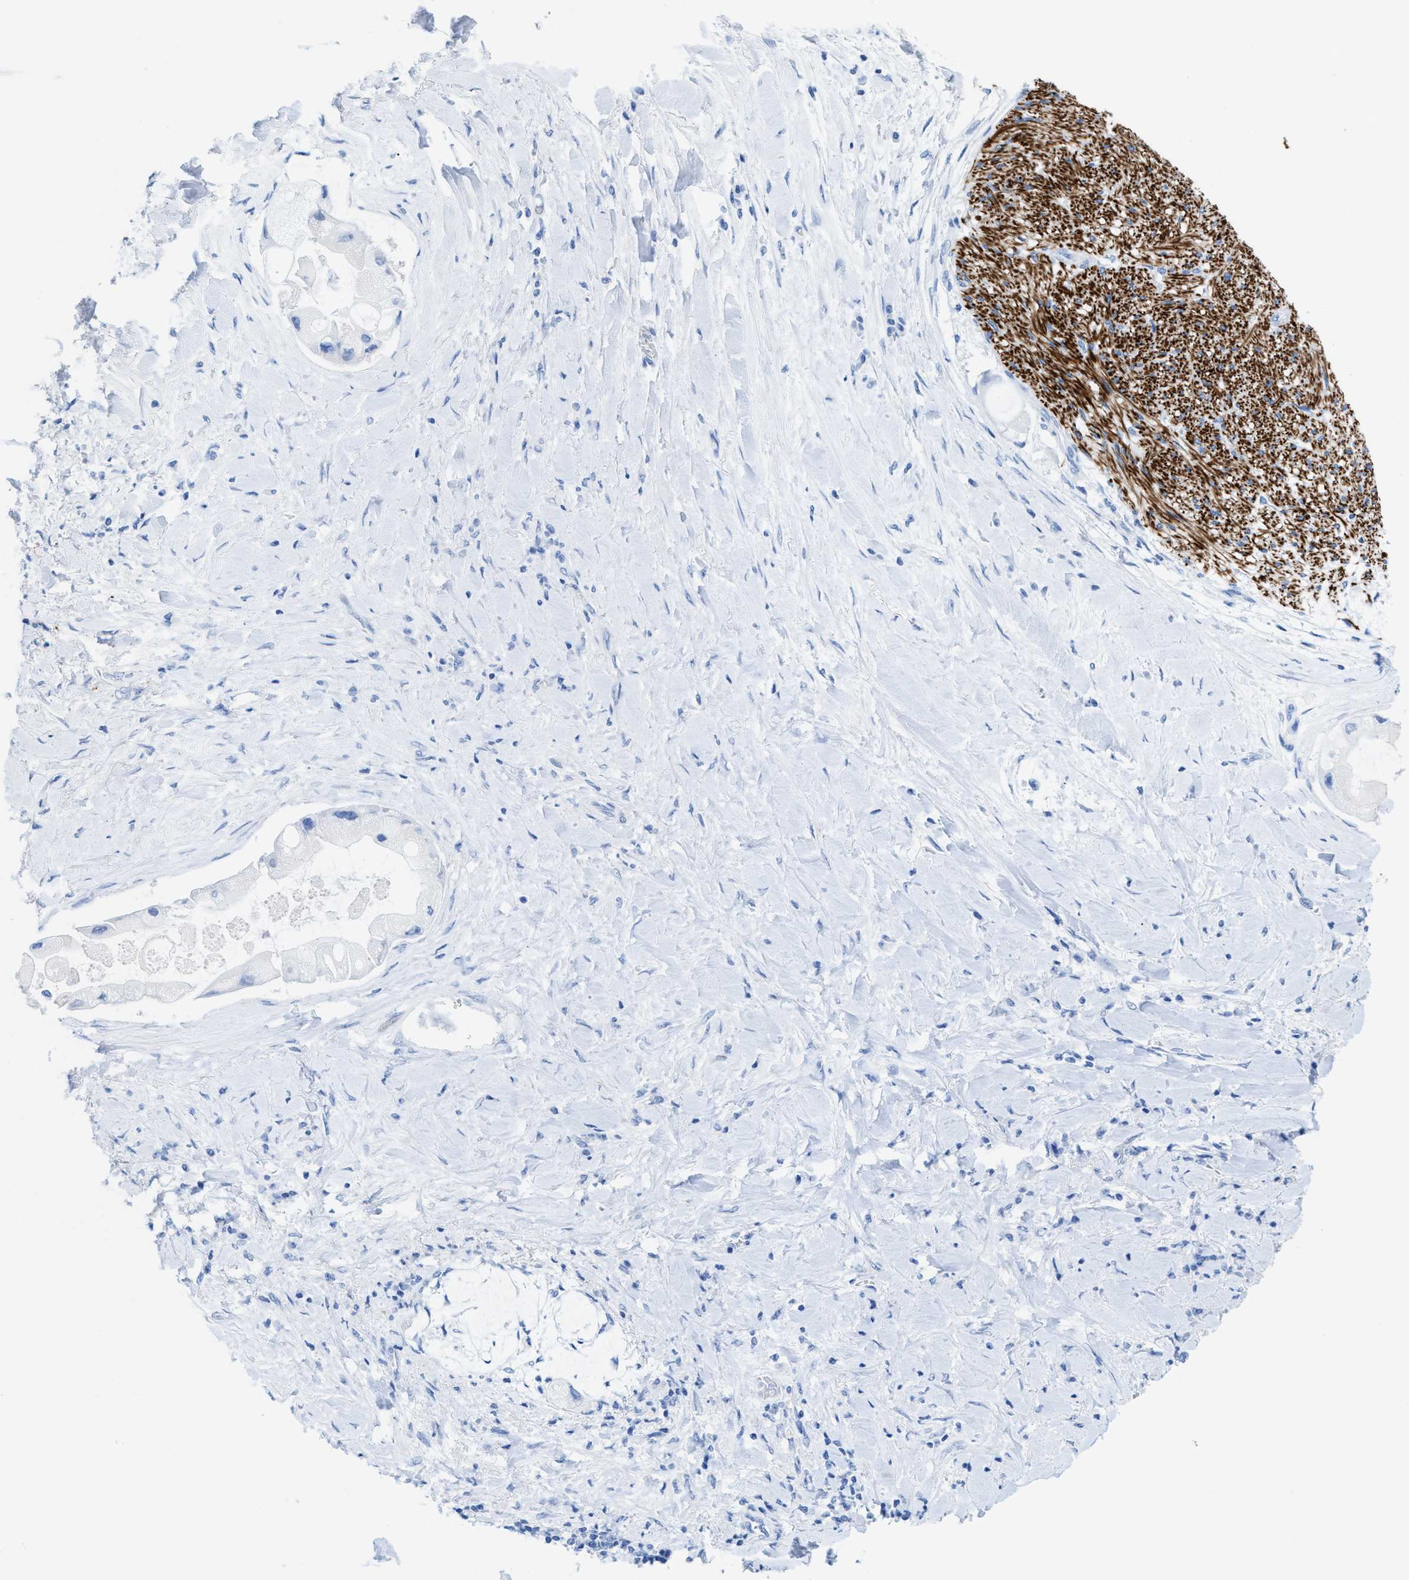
{"staining": {"intensity": "negative", "quantity": "none", "location": "none"}, "tissue": "liver cancer", "cell_type": "Tumor cells", "image_type": "cancer", "snomed": [{"axis": "morphology", "description": "Cholangiocarcinoma"}, {"axis": "topography", "description": "Liver"}], "caption": "Immunohistochemistry (IHC) histopathology image of human cholangiocarcinoma (liver) stained for a protein (brown), which reveals no staining in tumor cells.", "gene": "ANKFN1", "patient": {"sex": "male", "age": 50}}